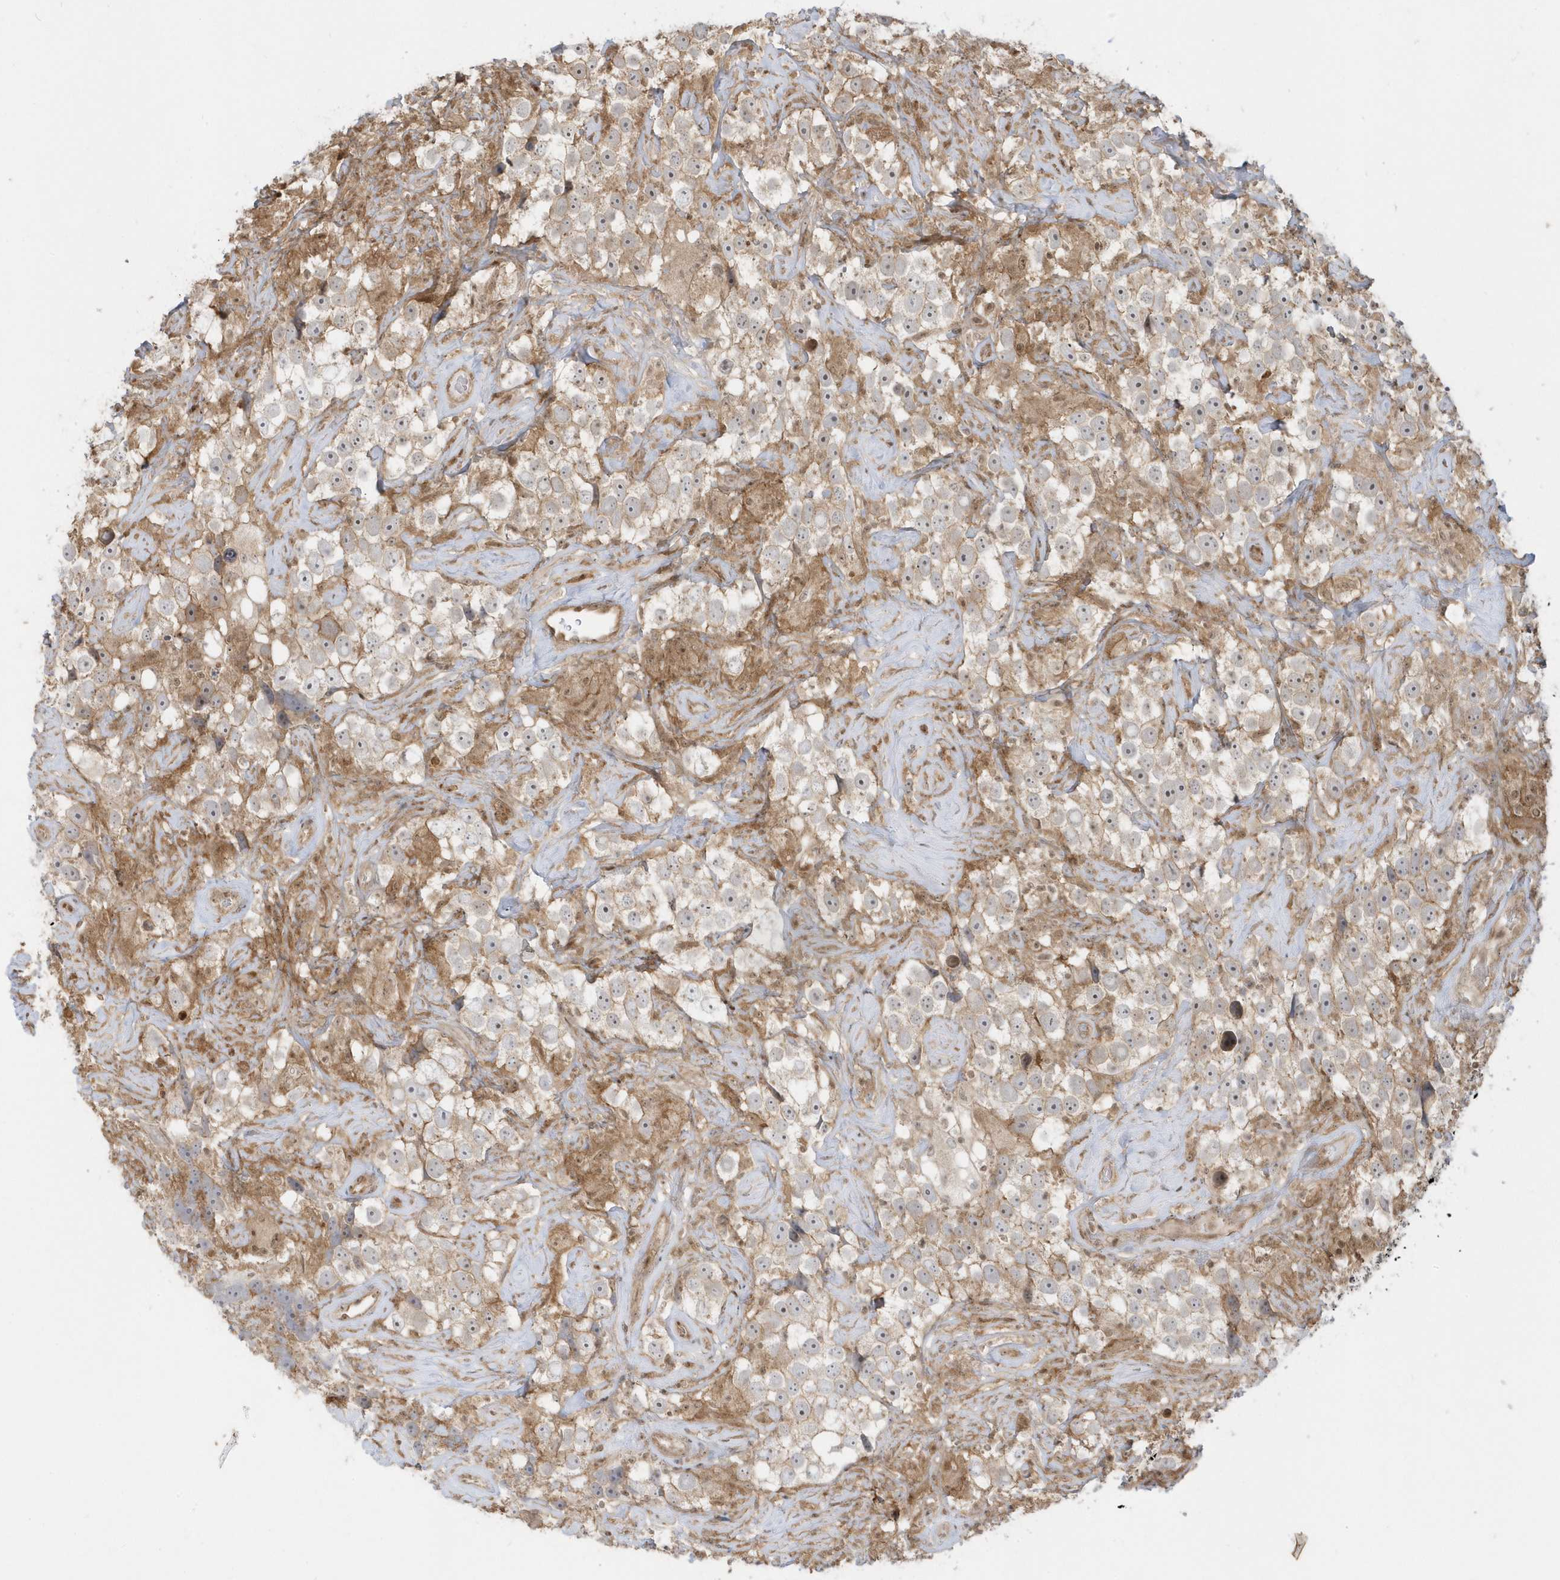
{"staining": {"intensity": "weak", "quantity": "25%-75%", "location": "cytoplasmic/membranous"}, "tissue": "testis cancer", "cell_type": "Tumor cells", "image_type": "cancer", "snomed": [{"axis": "morphology", "description": "Seminoma, NOS"}, {"axis": "topography", "description": "Testis"}], "caption": "Testis cancer (seminoma) was stained to show a protein in brown. There is low levels of weak cytoplasmic/membranous positivity in approximately 25%-75% of tumor cells.", "gene": "PPP1R7", "patient": {"sex": "male", "age": 49}}